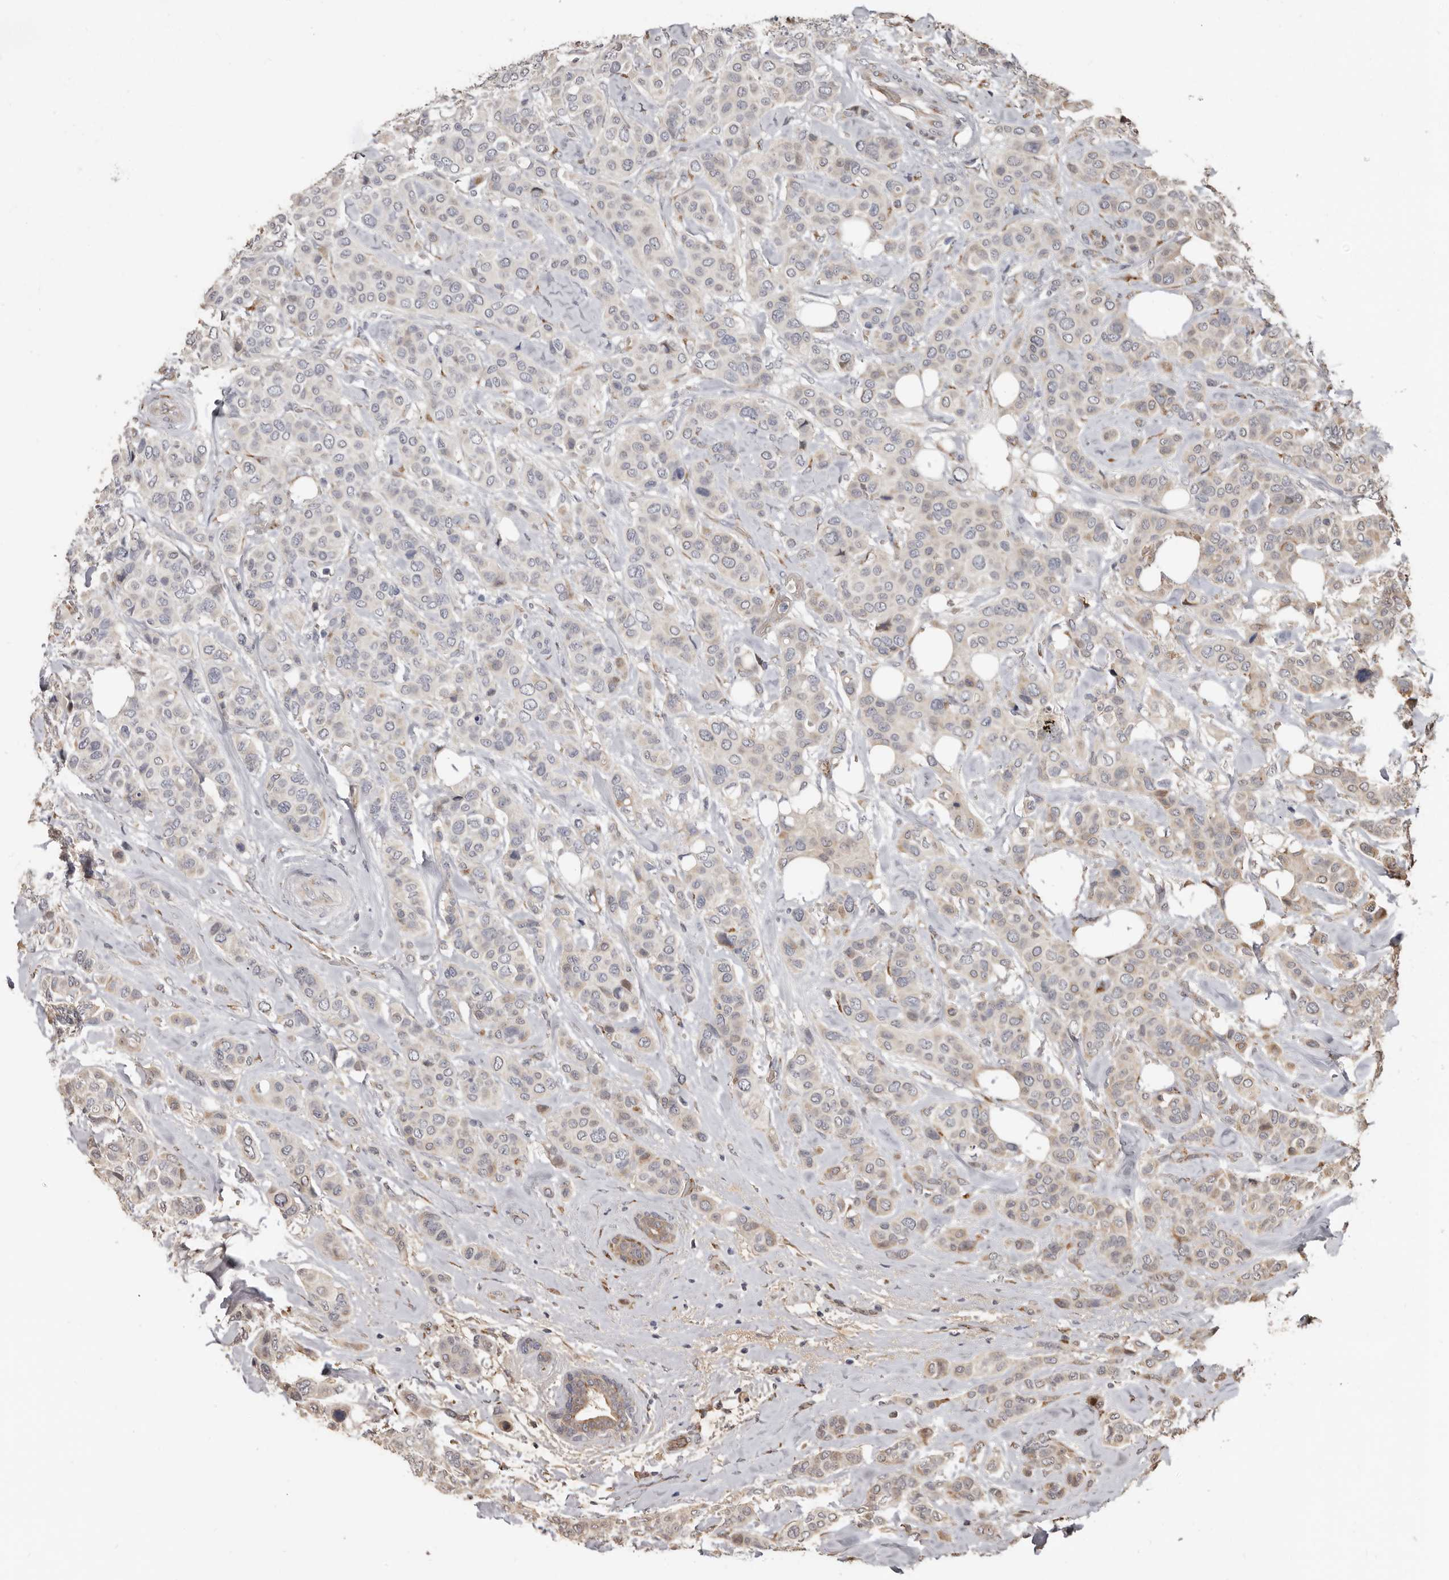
{"staining": {"intensity": "weak", "quantity": "<25%", "location": "cytoplasmic/membranous"}, "tissue": "breast cancer", "cell_type": "Tumor cells", "image_type": "cancer", "snomed": [{"axis": "morphology", "description": "Lobular carcinoma"}, {"axis": "topography", "description": "Breast"}], "caption": "The immunohistochemistry (IHC) photomicrograph has no significant expression in tumor cells of breast cancer (lobular carcinoma) tissue.", "gene": "ENTREP1", "patient": {"sex": "female", "age": 51}}